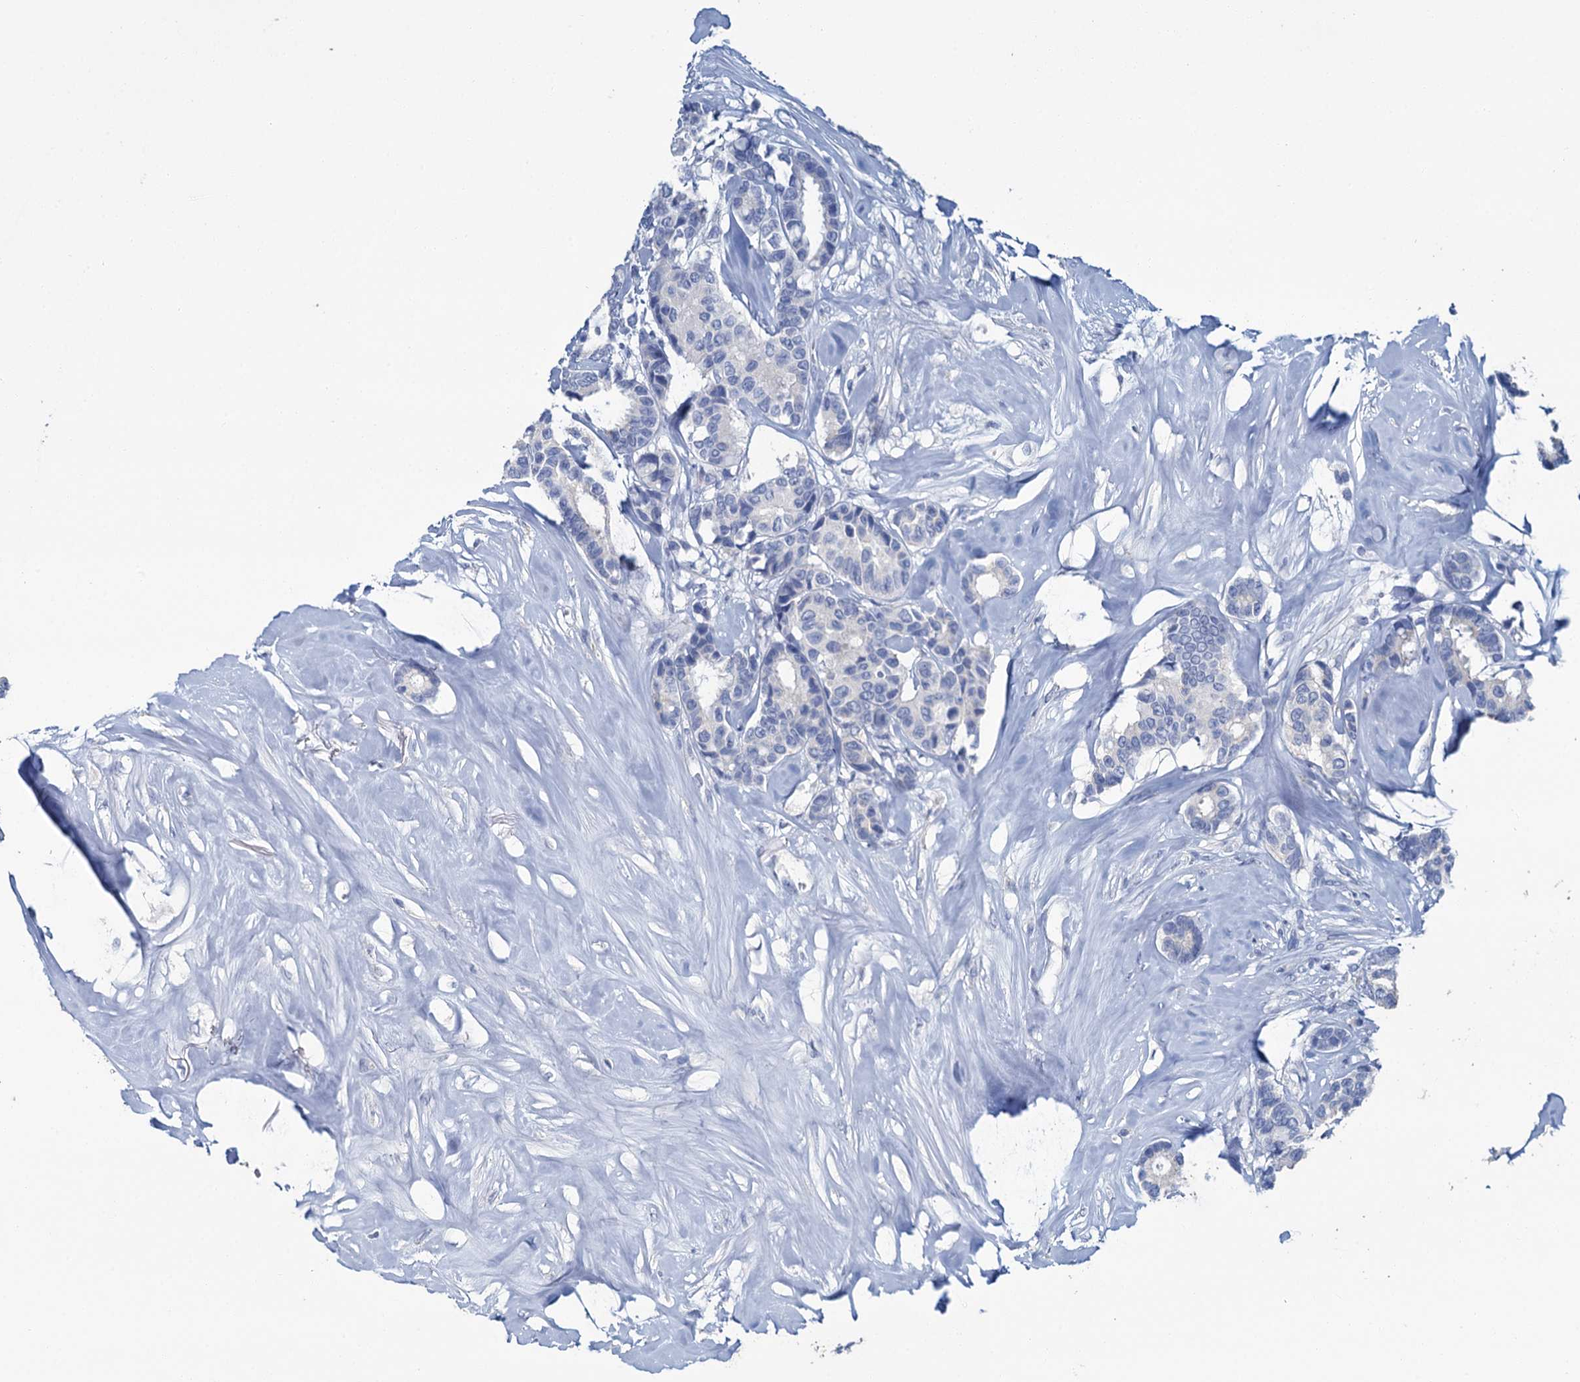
{"staining": {"intensity": "negative", "quantity": "none", "location": "none"}, "tissue": "breast cancer", "cell_type": "Tumor cells", "image_type": "cancer", "snomed": [{"axis": "morphology", "description": "Duct carcinoma"}, {"axis": "topography", "description": "Breast"}], "caption": "Histopathology image shows no protein staining in tumor cells of intraductal carcinoma (breast) tissue. The staining was performed using DAB to visualize the protein expression in brown, while the nuclei were stained in blue with hematoxylin (Magnification: 20x).", "gene": "SNCB", "patient": {"sex": "female", "age": 87}}